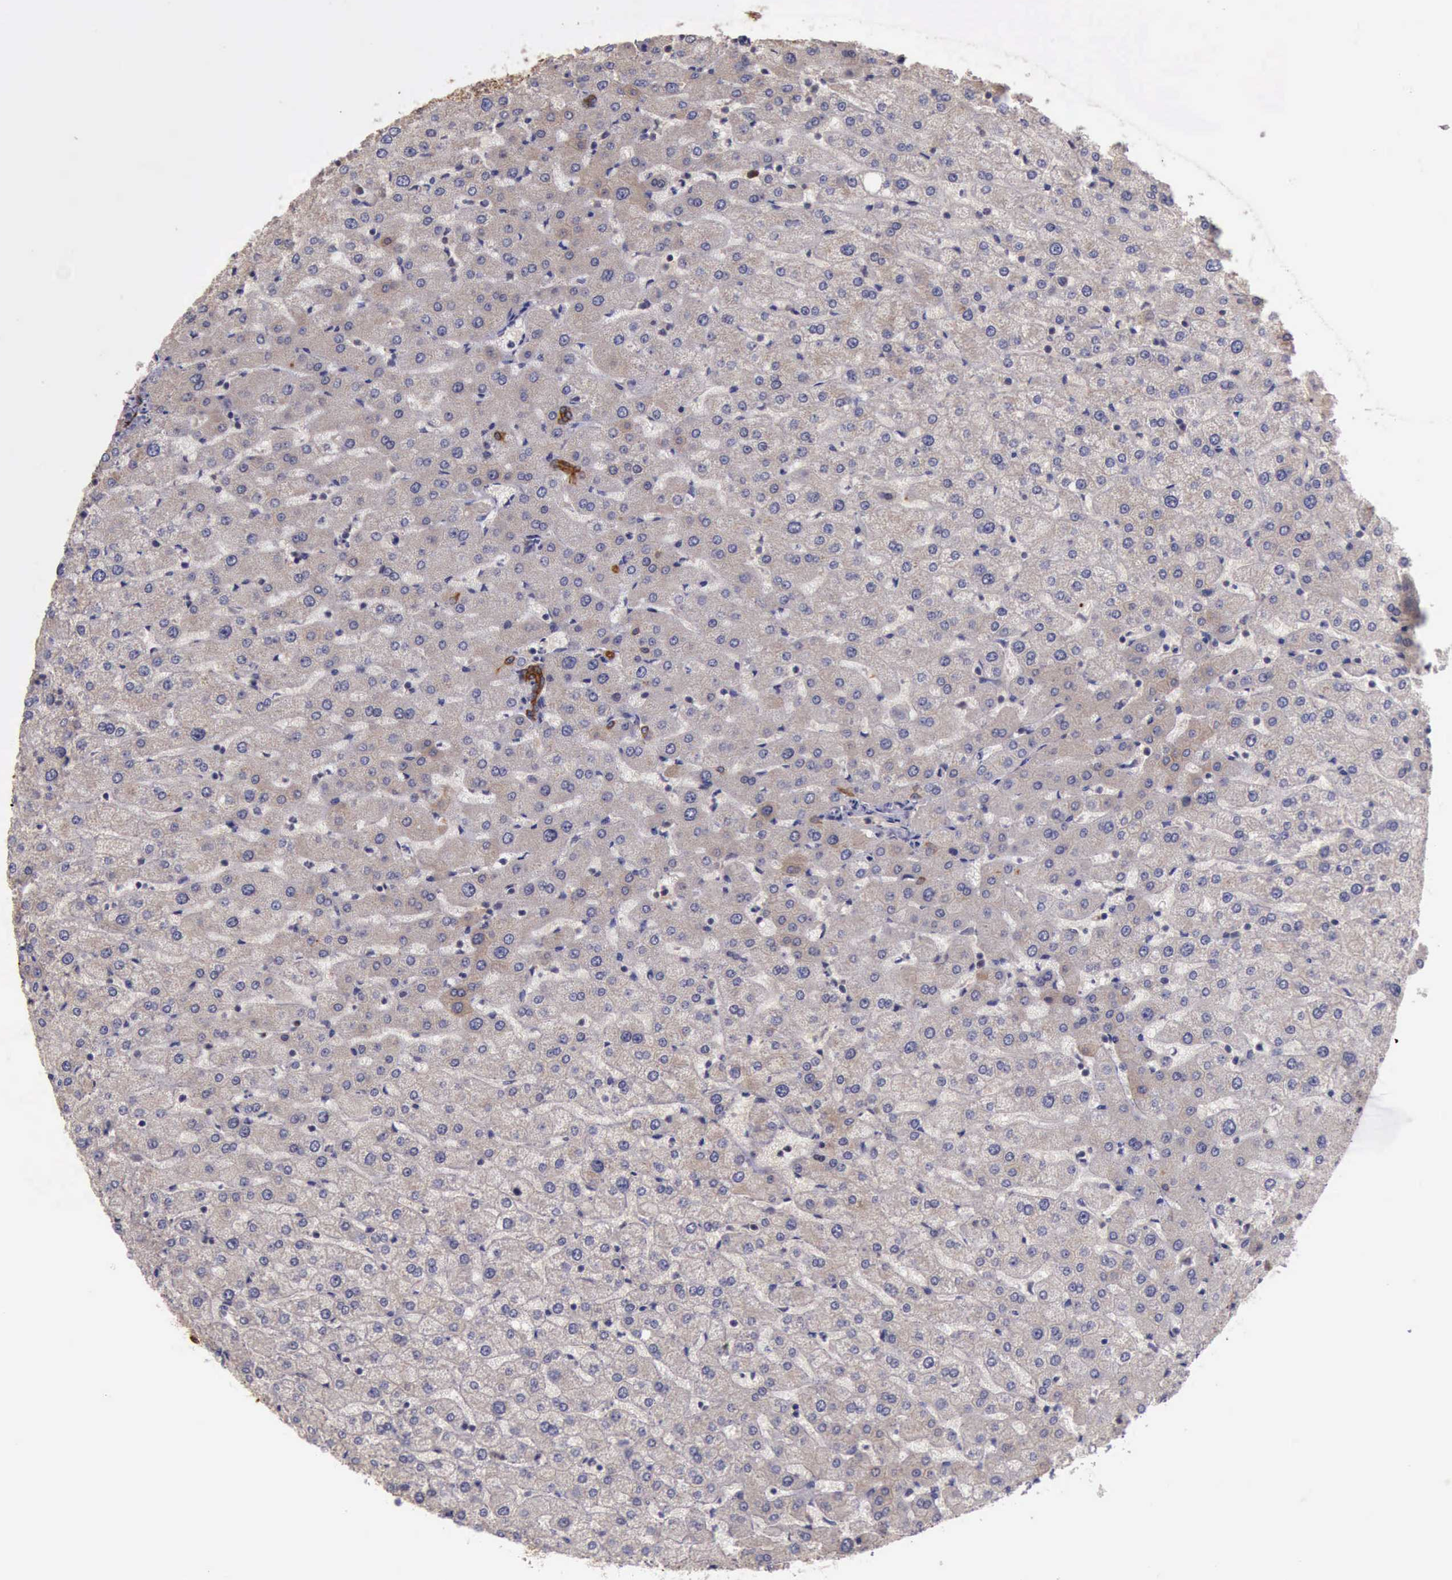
{"staining": {"intensity": "strong", "quantity": ">75%", "location": "cytoplasmic/membranous"}, "tissue": "liver", "cell_type": "Cholangiocytes", "image_type": "normal", "snomed": [{"axis": "morphology", "description": "Normal tissue, NOS"}, {"axis": "morphology", "description": "Fibrosis, NOS"}, {"axis": "topography", "description": "Liver"}], "caption": "Immunohistochemistry image of unremarkable liver stained for a protein (brown), which demonstrates high levels of strong cytoplasmic/membranous positivity in about >75% of cholangiocytes.", "gene": "RAB39B", "patient": {"sex": "female", "age": 29}}